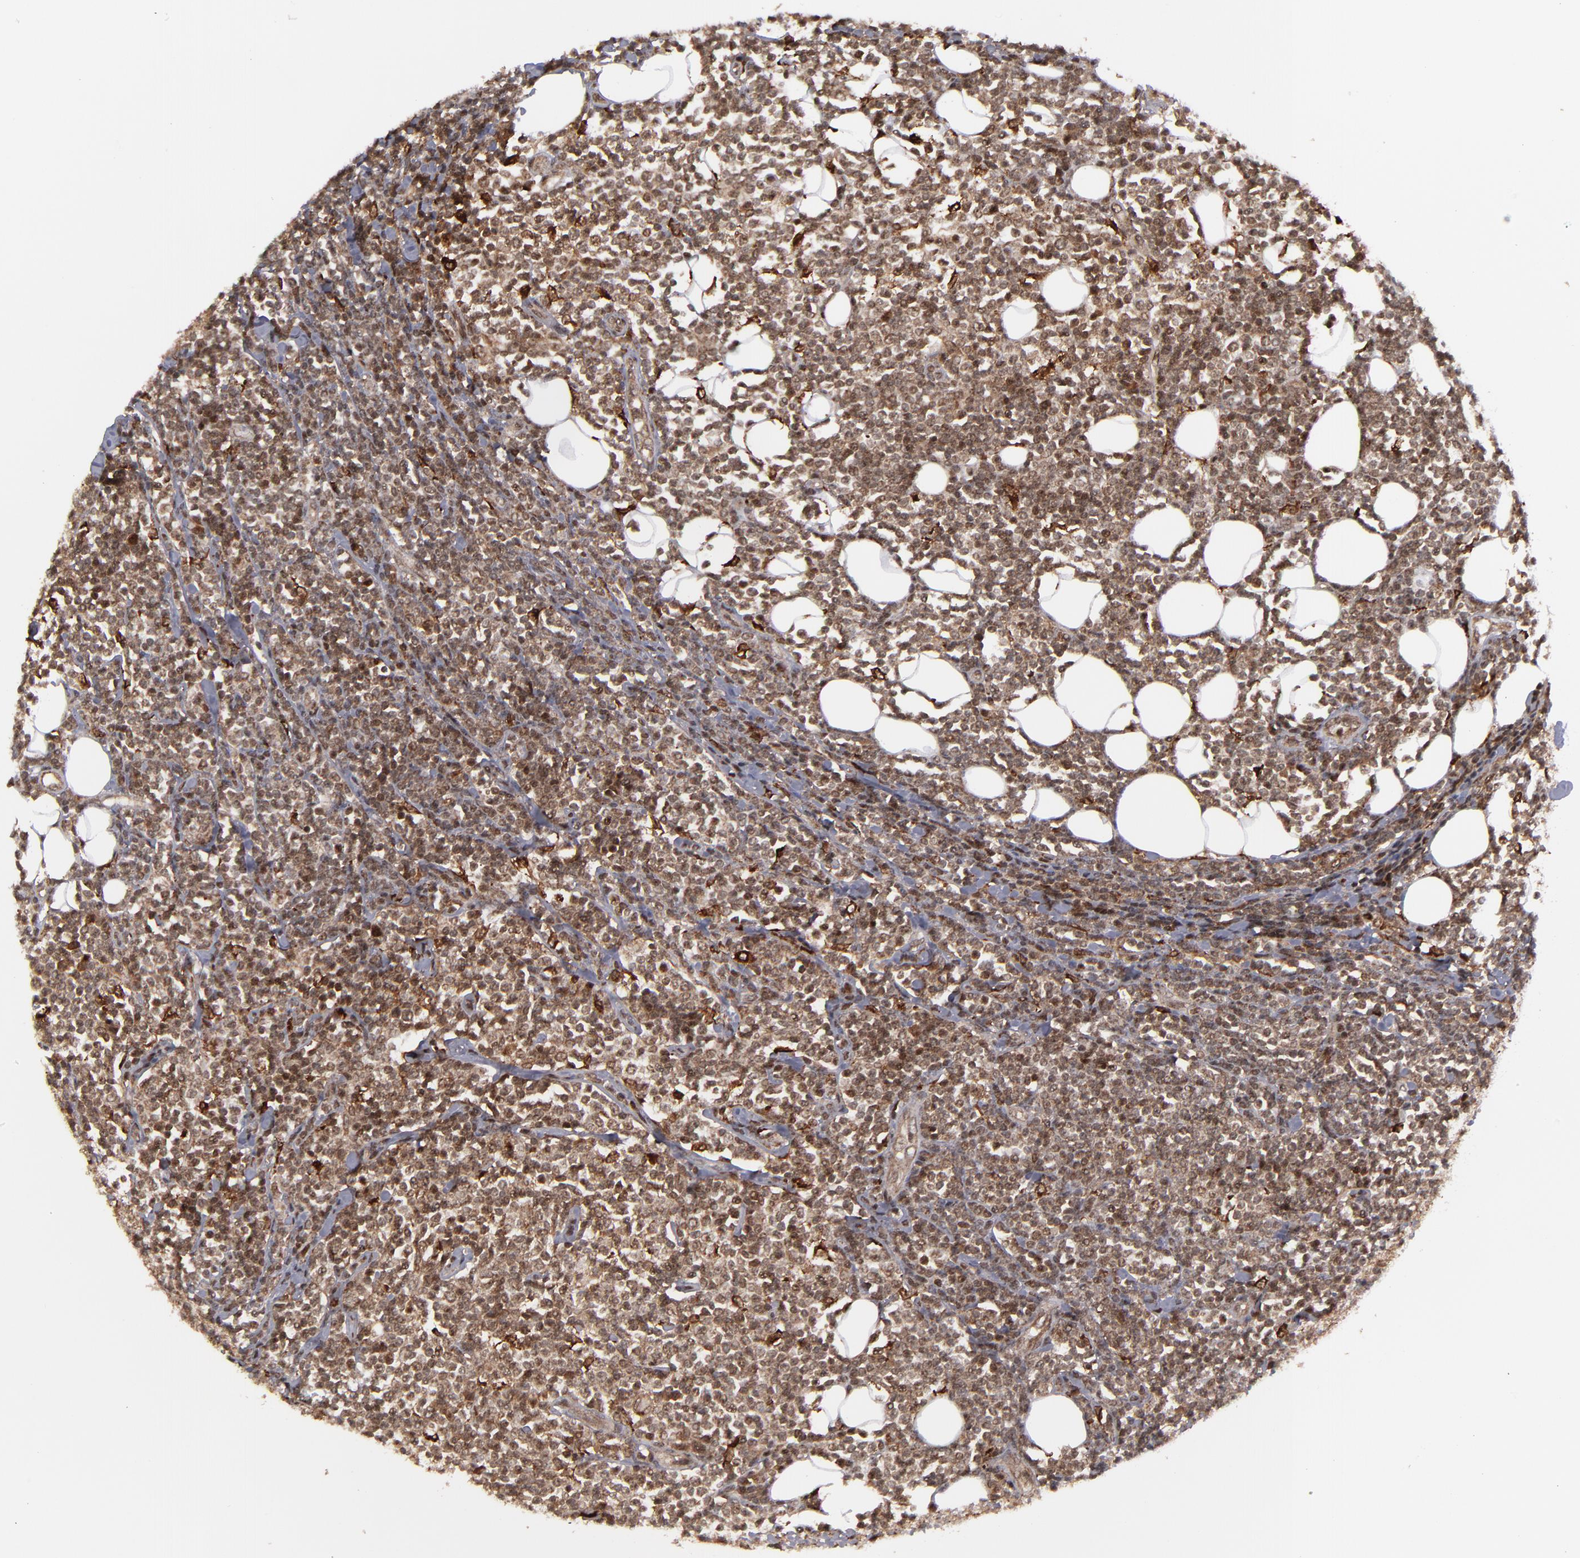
{"staining": {"intensity": "strong", "quantity": ">75%", "location": "cytoplasmic/membranous,nuclear"}, "tissue": "lymphoma", "cell_type": "Tumor cells", "image_type": "cancer", "snomed": [{"axis": "morphology", "description": "Malignant lymphoma, non-Hodgkin's type, Low grade"}, {"axis": "topography", "description": "Soft tissue"}], "caption": "Immunohistochemistry micrograph of neoplastic tissue: human malignant lymphoma, non-Hodgkin's type (low-grade) stained using IHC shows high levels of strong protein expression localized specifically in the cytoplasmic/membranous and nuclear of tumor cells, appearing as a cytoplasmic/membranous and nuclear brown color.", "gene": "RGS6", "patient": {"sex": "male", "age": 92}}